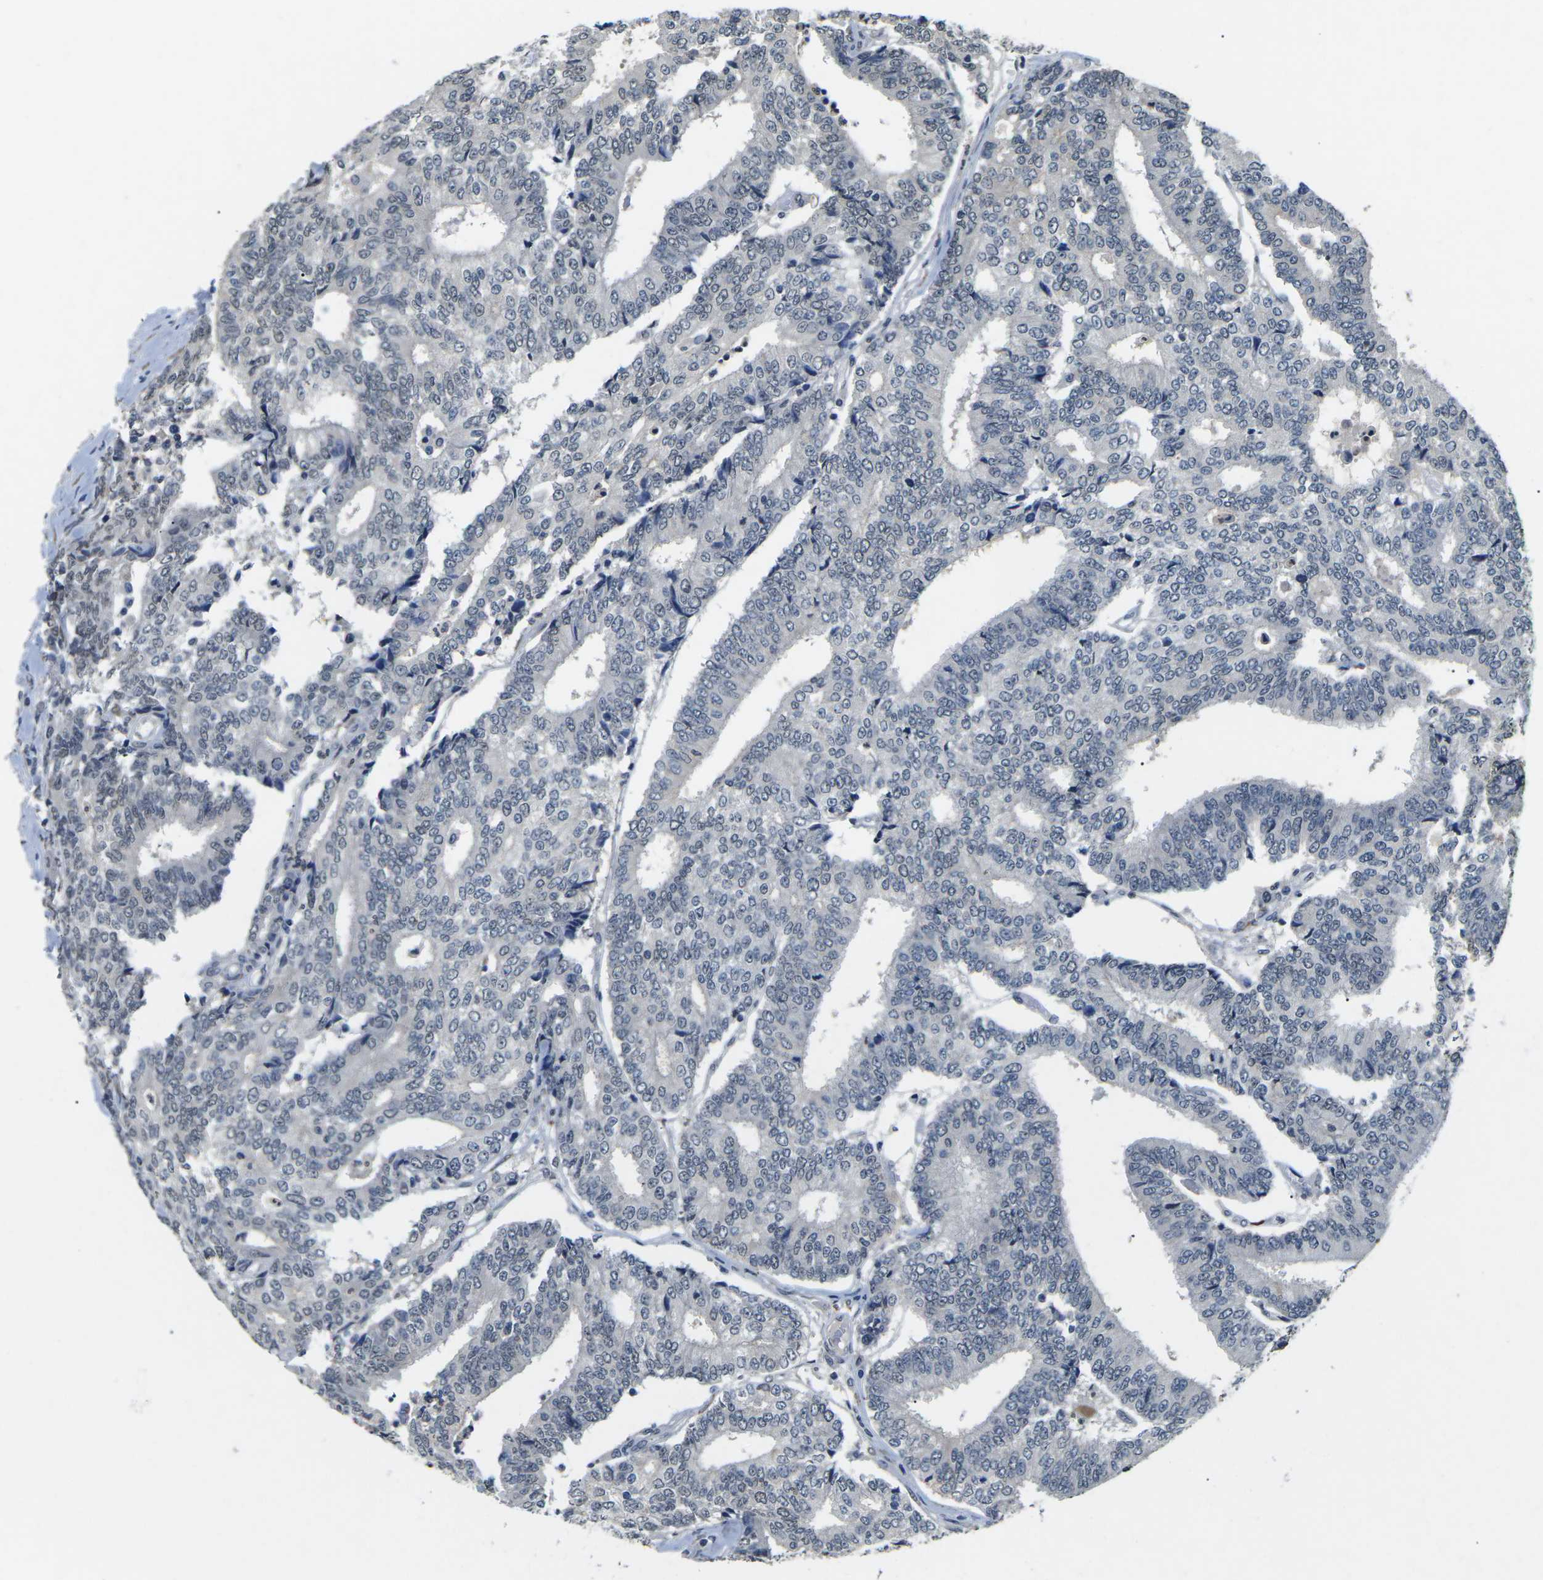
{"staining": {"intensity": "negative", "quantity": "none", "location": "none"}, "tissue": "prostate cancer", "cell_type": "Tumor cells", "image_type": "cancer", "snomed": [{"axis": "morphology", "description": "Normal tissue, NOS"}, {"axis": "morphology", "description": "Adenocarcinoma, High grade"}, {"axis": "topography", "description": "Prostate"}, {"axis": "topography", "description": "Seminal veicle"}], "caption": "Immunohistochemical staining of human adenocarcinoma (high-grade) (prostate) shows no significant staining in tumor cells.", "gene": "SCNN1B", "patient": {"sex": "male", "age": 55}}